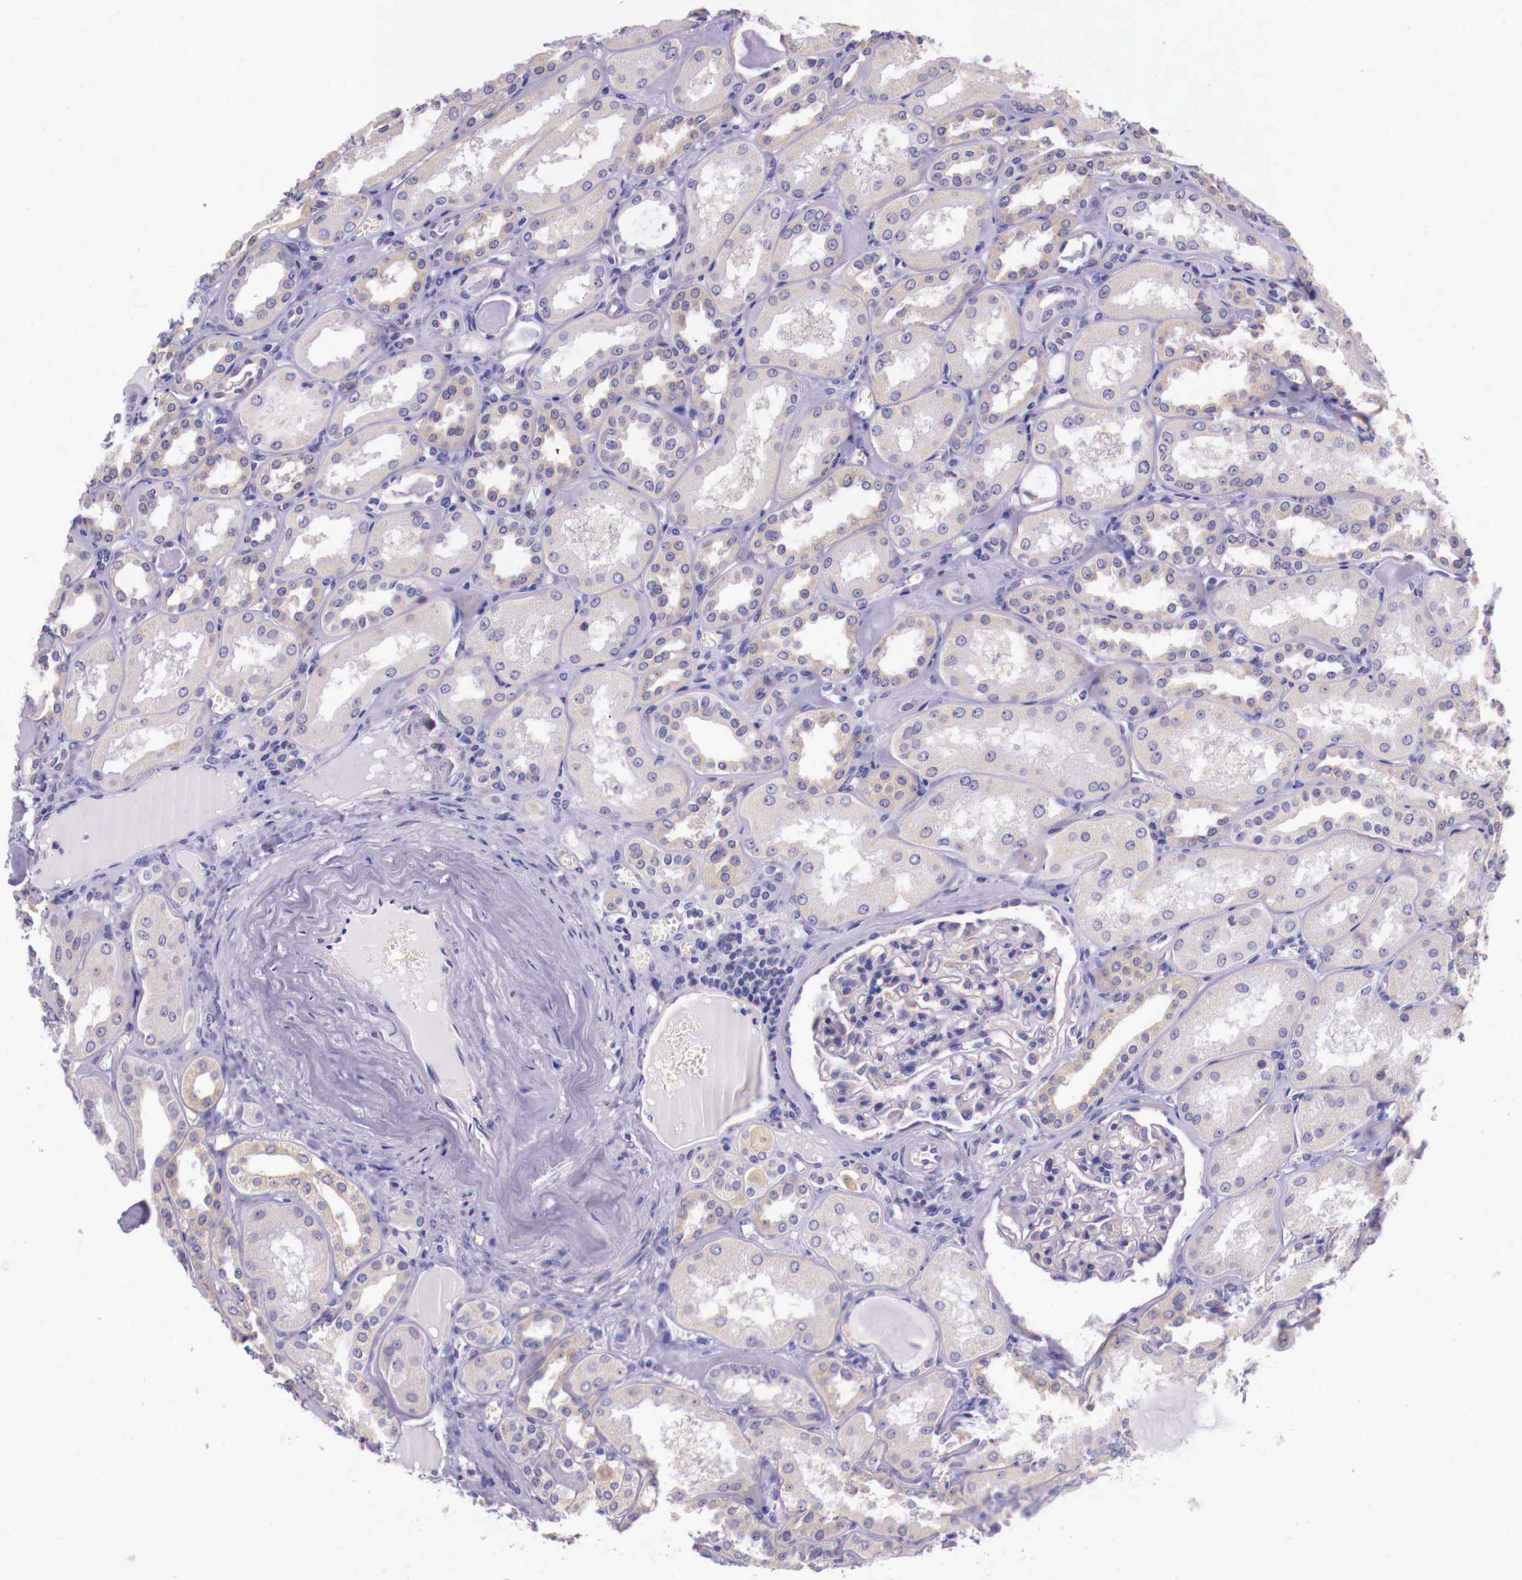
{"staining": {"intensity": "negative", "quantity": "none", "location": "none"}, "tissue": "kidney", "cell_type": "Cells in glomeruli", "image_type": "normal", "snomed": [{"axis": "morphology", "description": "Normal tissue, NOS"}, {"axis": "topography", "description": "Kidney"}], "caption": "Cells in glomeruli are negative for brown protein staining in unremarkable kidney. Nuclei are stained in blue.", "gene": "GRIPAP1", "patient": {"sex": "male", "age": 61}}